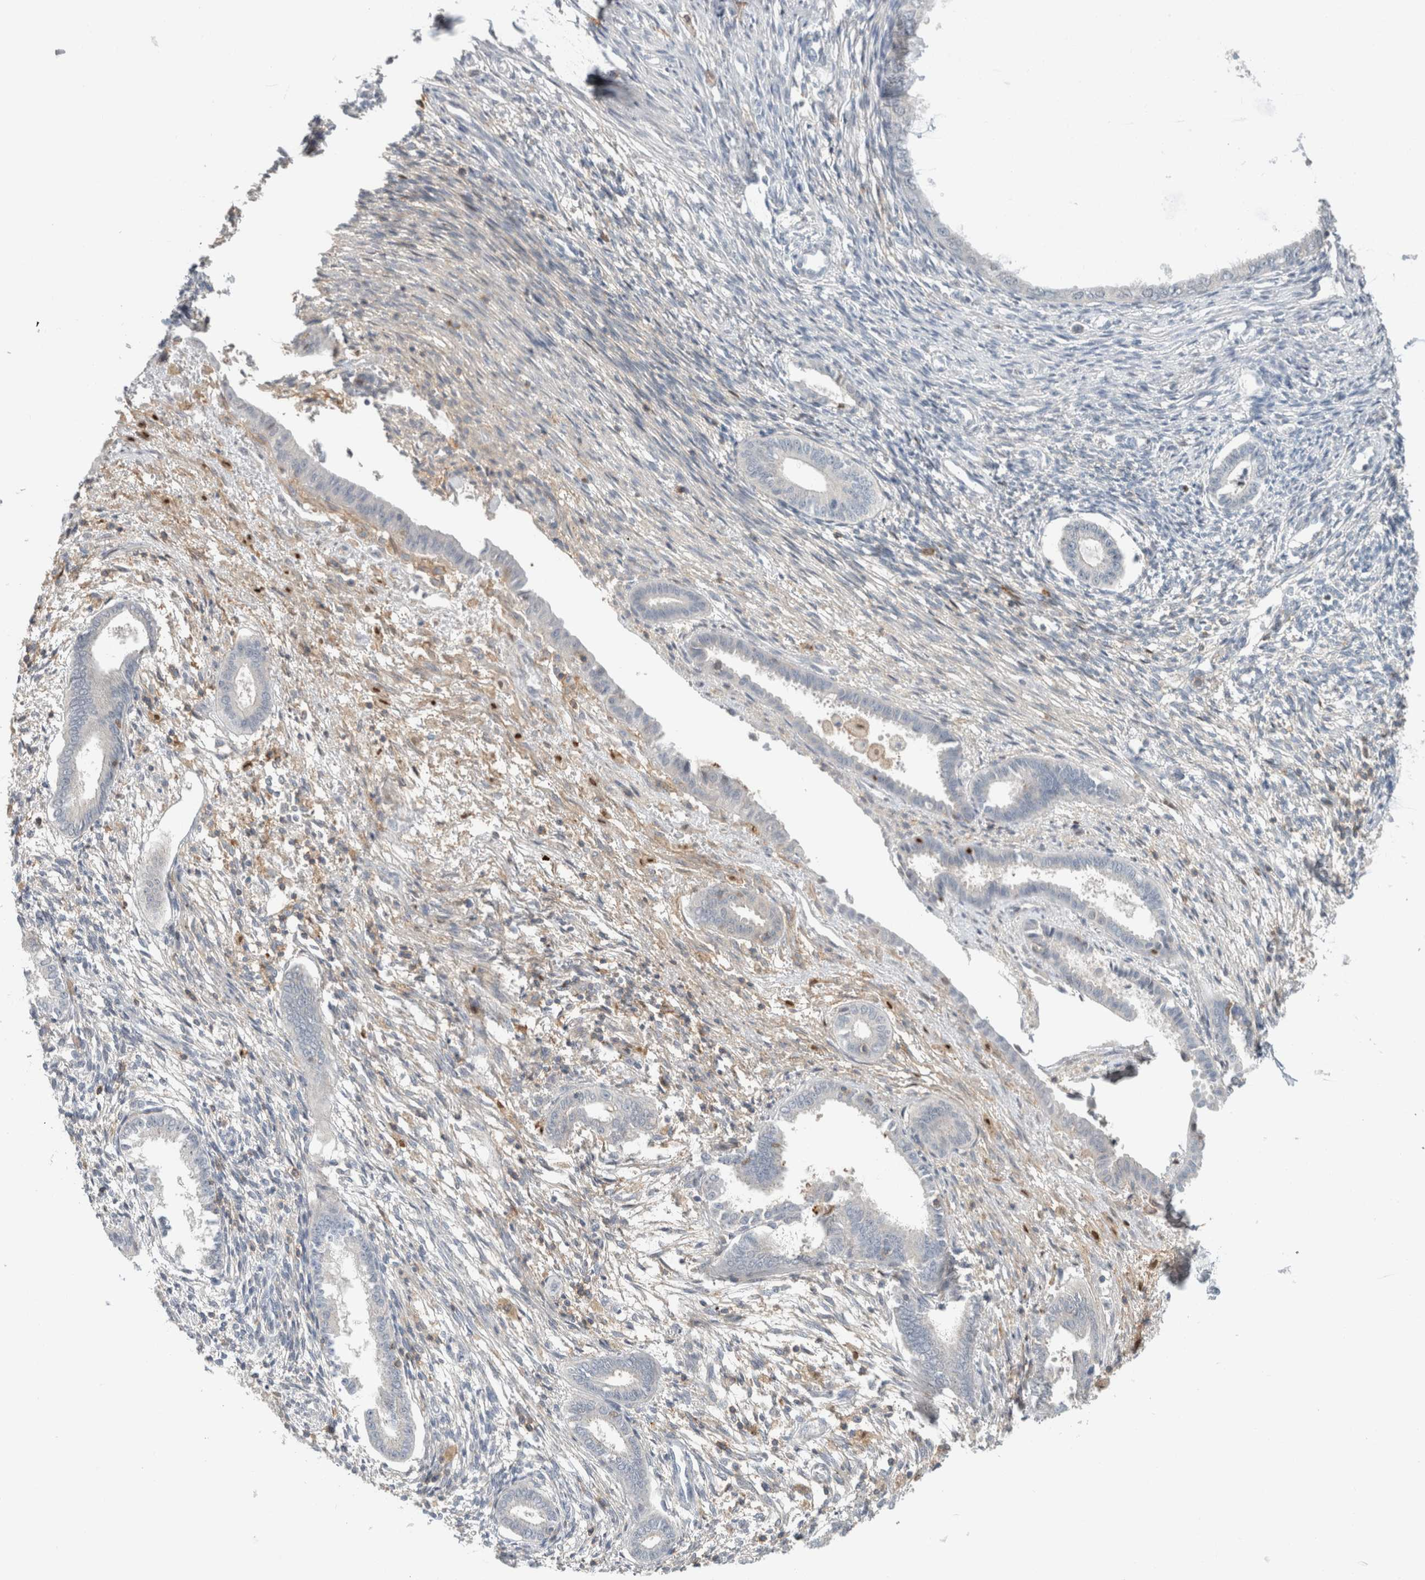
{"staining": {"intensity": "moderate", "quantity": "<25%", "location": "cytoplasmic/membranous,nuclear"}, "tissue": "endometrium", "cell_type": "Cells in endometrial stroma", "image_type": "normal", "snomed": [{"axis": "morphology", "description": "Normal tissue, NOS"}, {"axis": "topography", "description": "Endometrium"}], "caption": "The histopathology image exhibits immunohistochemical staining of normal endometrium. There is moderate cytoplasmic/membranous,nuclear staining is identified in approximately <25% of cells in endometrial stroma.", "gene": "ERCC6L2", "patient": {"sex": "female", "age": 56}}